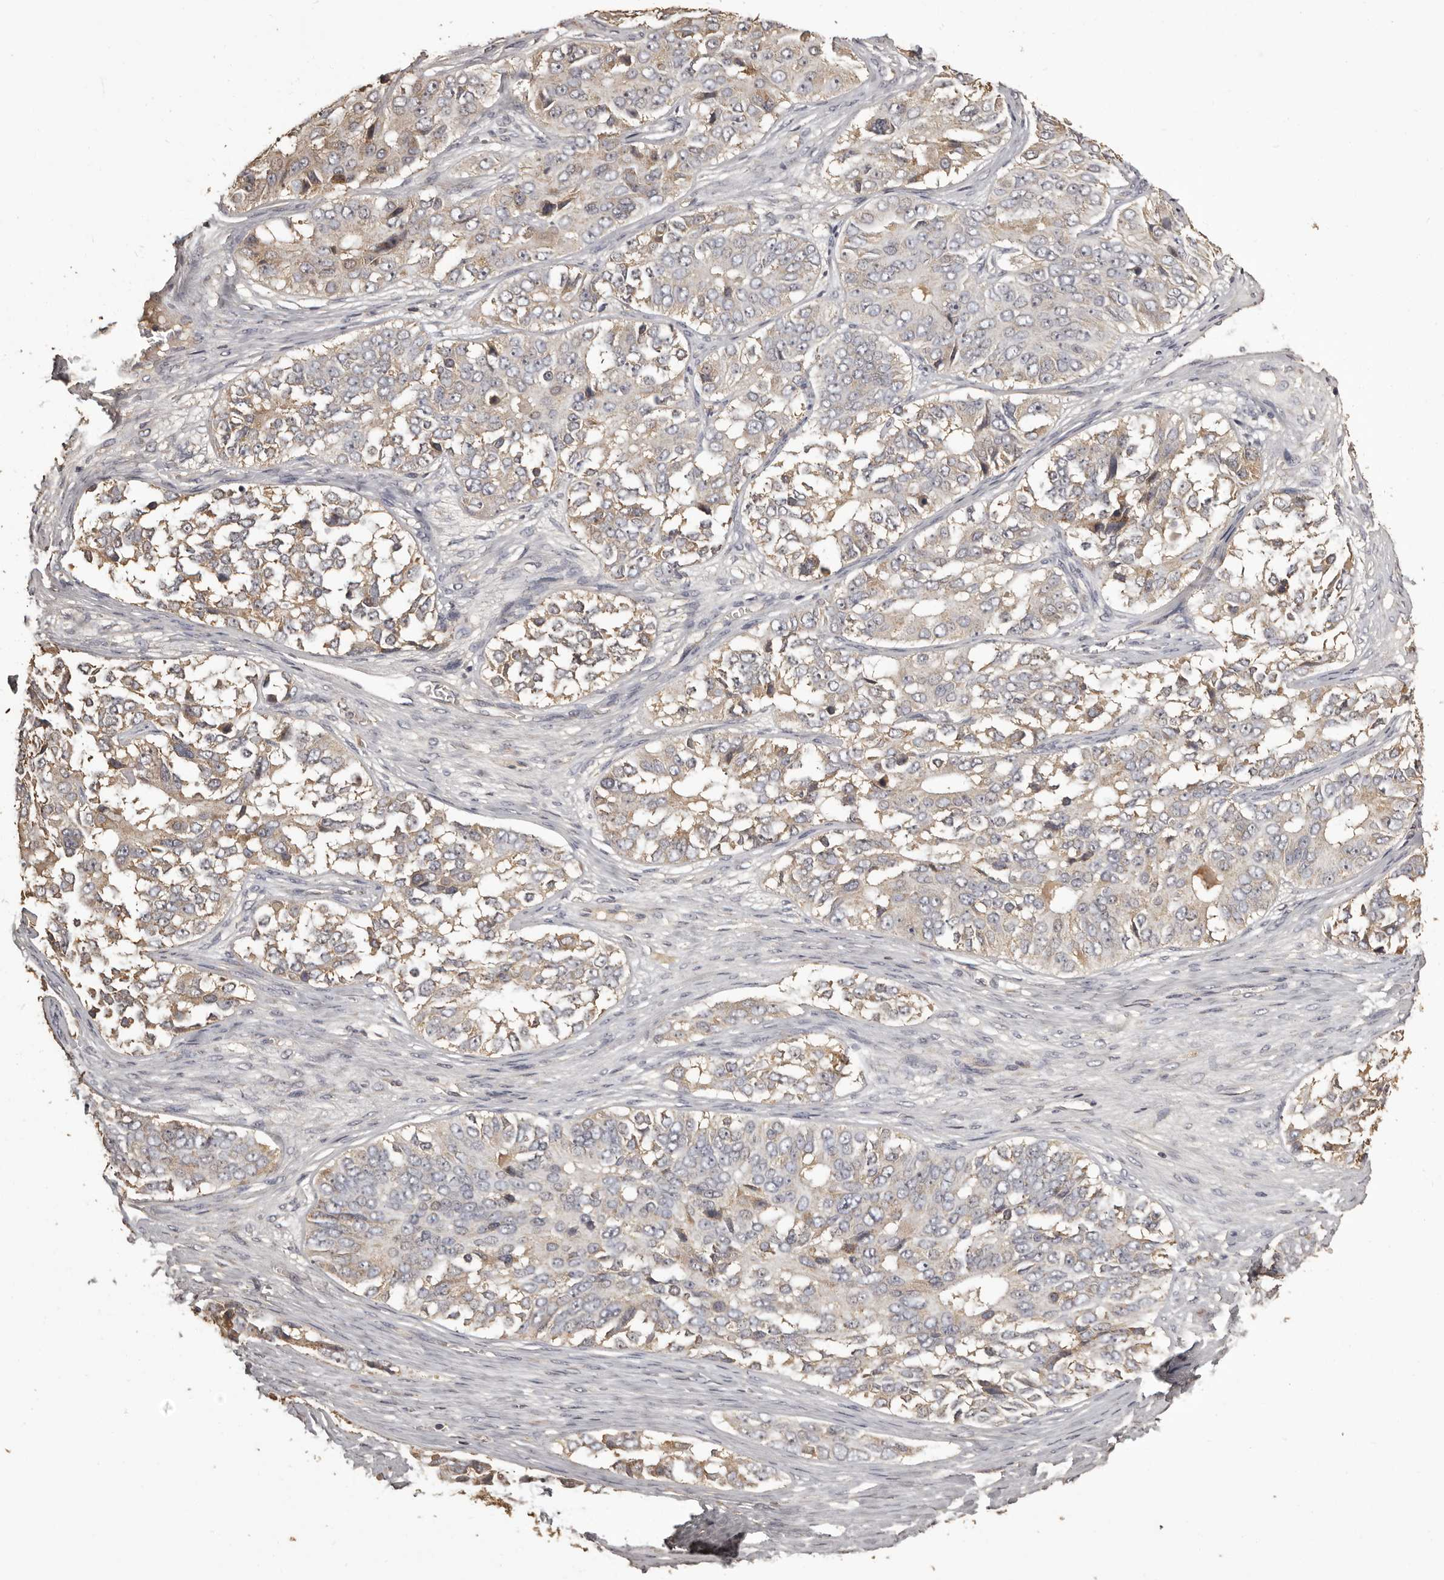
{"staining": {"intensity": "weak", "quantity": "25%-75%", "location": "cytoplasmic/membranous"}, "tissue": "ovarian cancer", "cell_type": "Tumor cells", "image_type": "cancer", "snomed": [{"axis": "morphology", "description": "Carcinoma, endometroid"}, {"axis": "topography", "description": "Ovary"}], "caption": "Immunohistochemistry (IHC) photomicrograph of neoplastic tissue: ovarian cancer stained using immunohistochemistry (IHC) exhibits low levels of weak protein expression localized specifically in the cytoplasmic/membranous of tumor cells, appearing as a cytoplasmic/membranous brown color.", "gene": "MGAT5", "patient": {"sex": "female", "age": 51}}